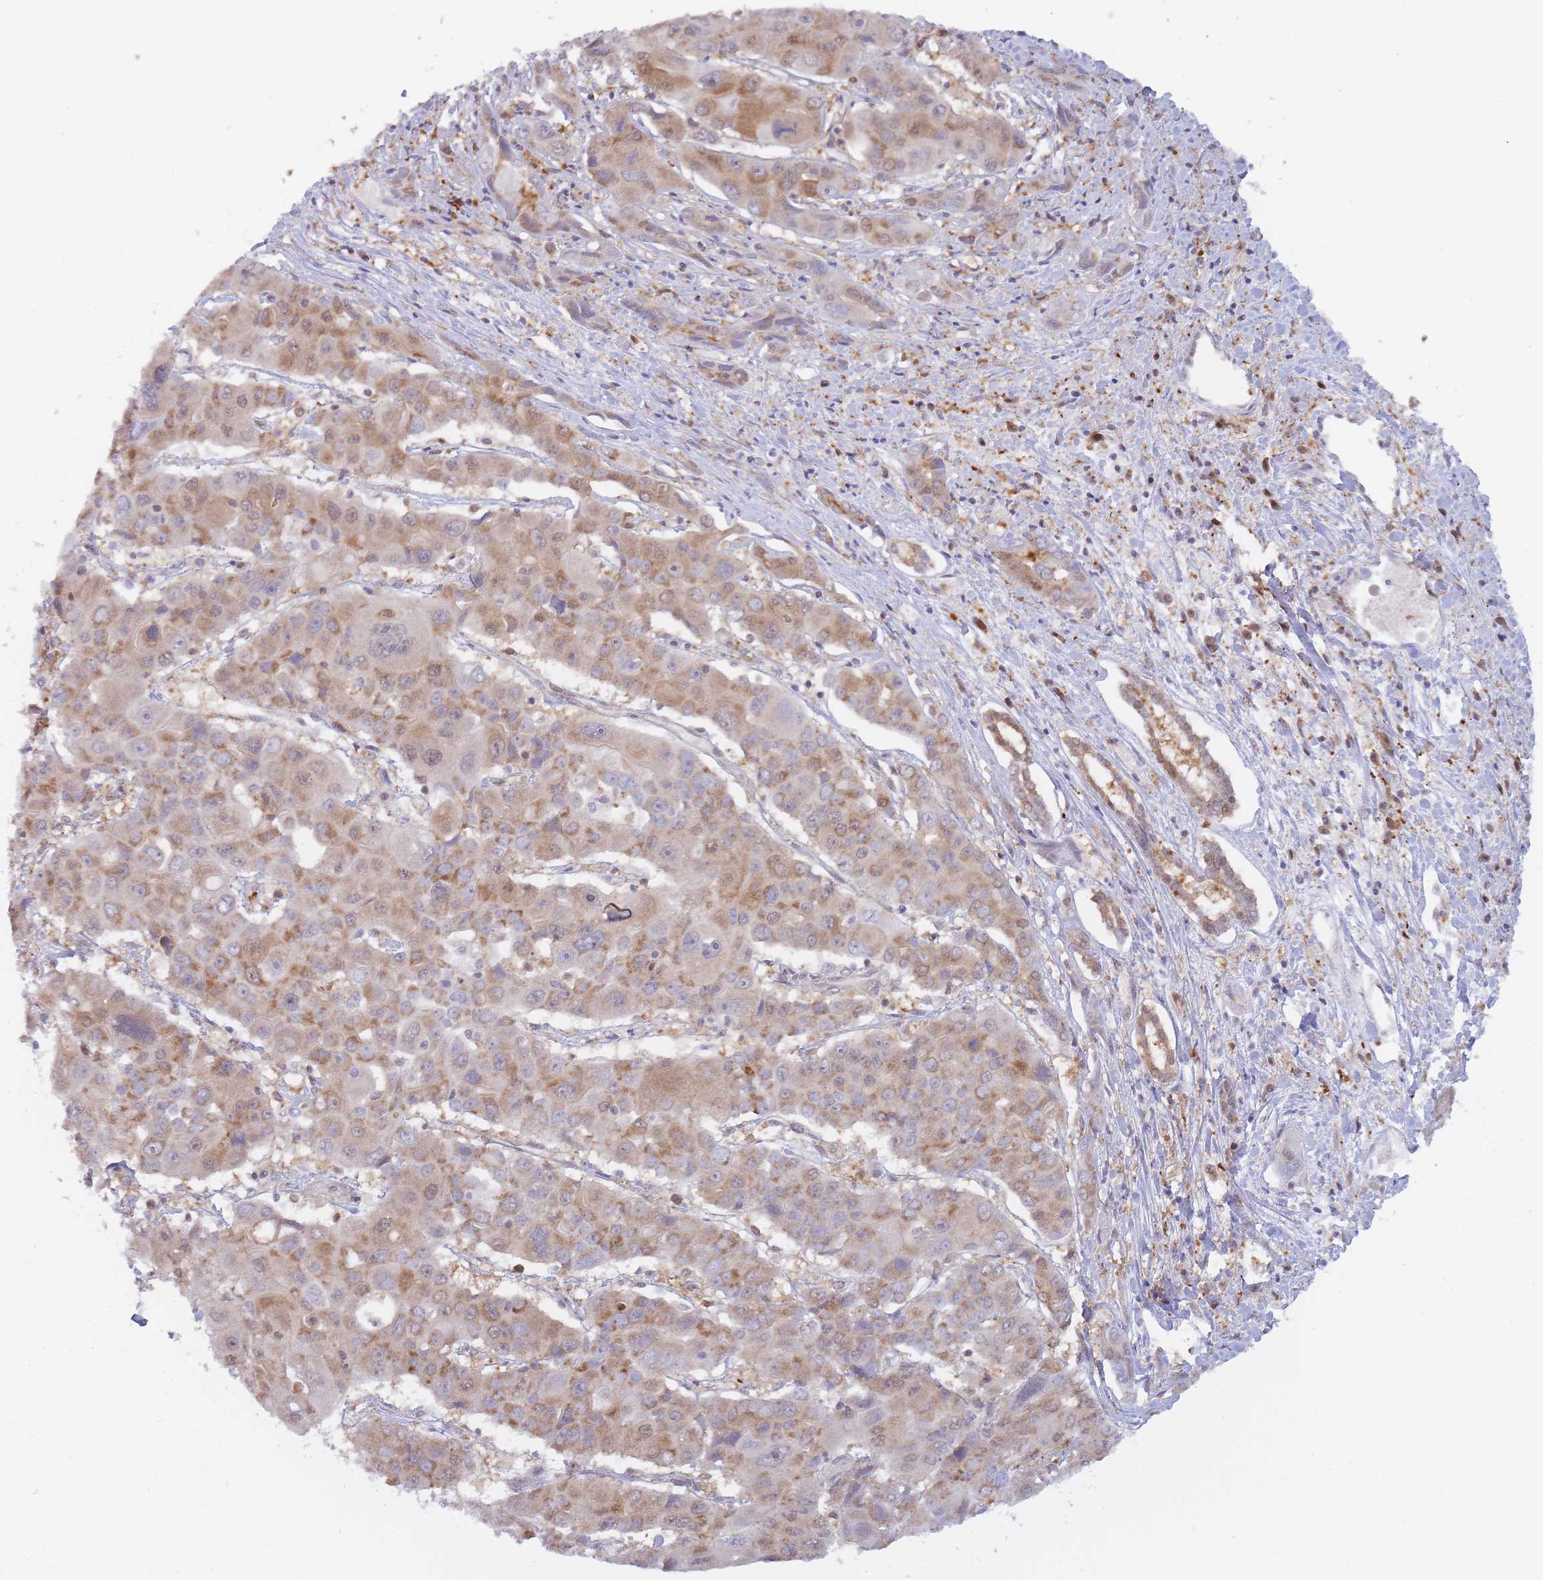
{"staining": {"intensity": "moderate", "quantity": "25%-75%", "location": "cytoplasmic/membranous,nuclear"}, "tissue": "liver cancer", "cell_type": "Tumor cells", "image_type": "cancer", "snomed": [{"axis": "morphology", "description": "Cholangiocarcinoma"}, {"axis": "topography", "description": "Liver"}], "caption": "Liver cancer (cholangiocarcinoma) was stained to show a protein in brown. There is medium levels of moderate cytoplasmic/membranous and nuclear staining in approximately 25%-75% of tumor cells.", "gene": "NSFL1C", "patient": {"sex": "male", "age": 67}}